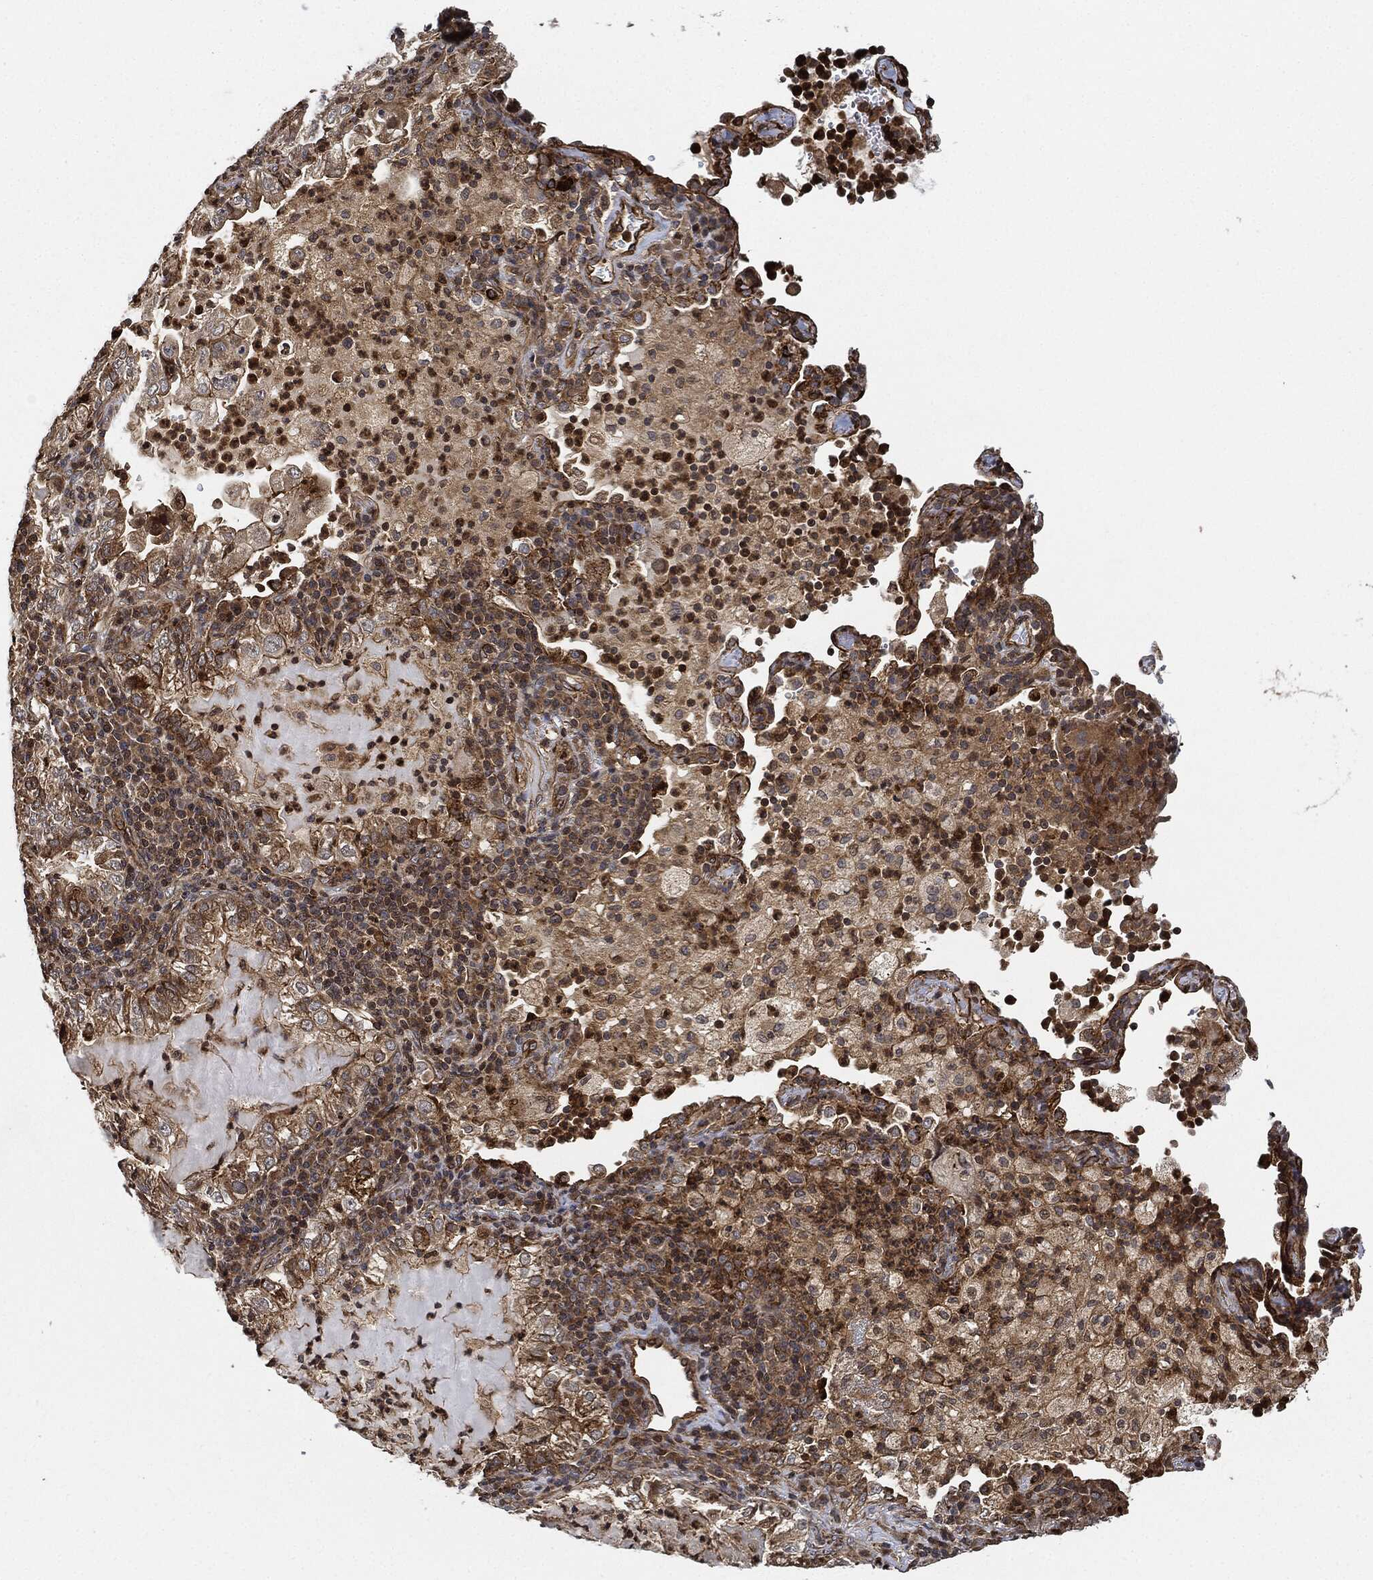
{"staining": {"intensity": "moderate", "quantity": "25%-75%", "location": "cytoplasmic/membranous"}, "tissue": "lung cancer", "cell_type": "Tumor cells", "image_type": "cancer", "snomed": [{"axis": "morphology", "description": "Adenocarcinoma, NOS"}, {"axis": "topography", "description": "Lung"}], "caption": "Immunohistochemistry (IHC) micrograph of neoplastic tissue: lung adenocarcinoma stained using IHC exhibits medium levels of moderate protein expression localized specifically in the cytoplasmic/membranous of tumor cells, appearing as a cytoplasmic/membranous brown color.", "gene": "MAP3K3", "patient": {"sex": "female", "age": 73}}